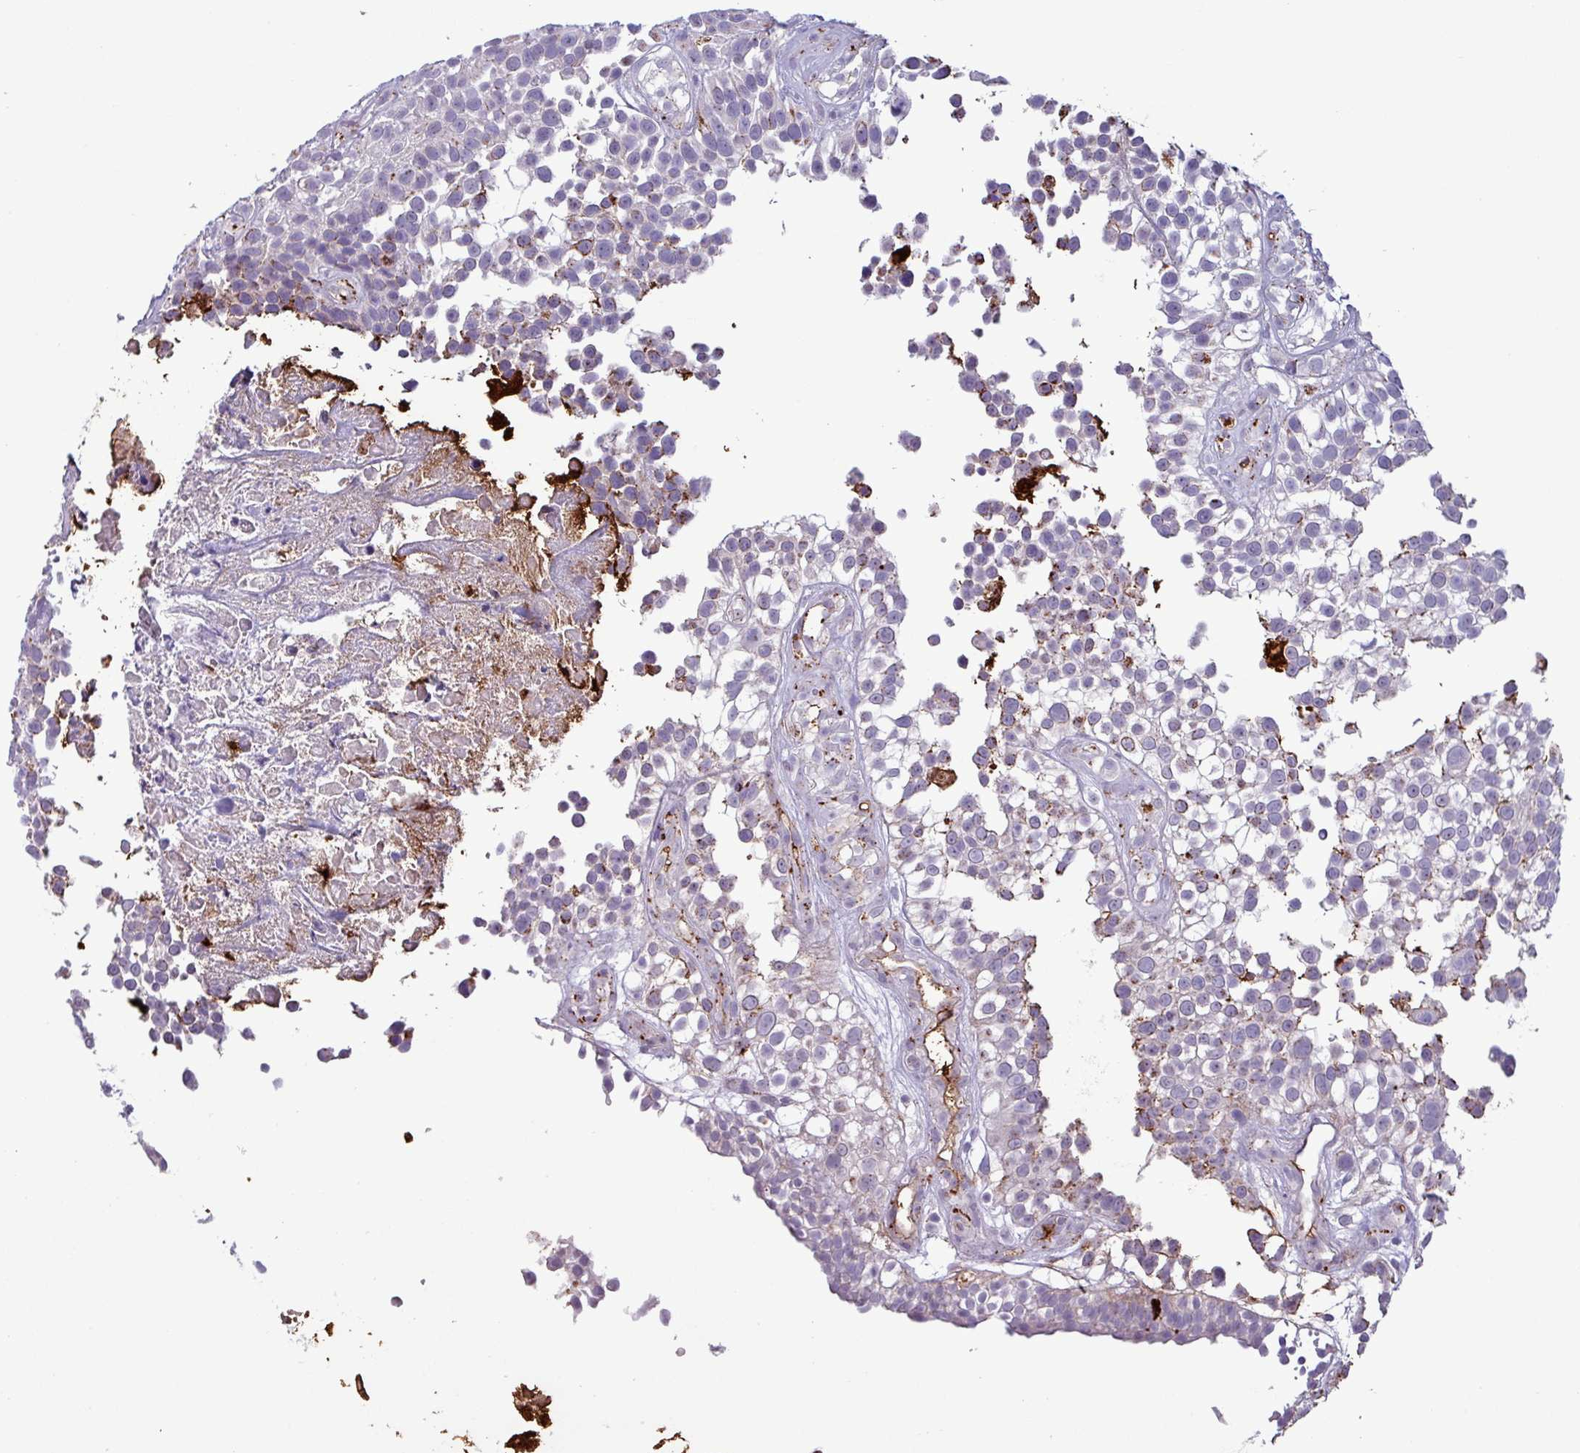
{"staining": {"intensity": "moderate", "quantity": "<25%", "location": "cytoplasmic/membranous"}, "tissue": "urothelial cancer", "cell_type": "Tumor cells", "image_type": "cancer", "snomed": [{"axis": "morphology", "description": "Urothelial carcinoma, High grade"}, {"axis": "topography", "description": "Urinary bladder"}], "caption": "This is an image of immunohistochemistry (IHC) staining of urothelial cancer, which shows moderate expression in the cytoplasmic/membranous of tumor cells.", "gene": "PLIN2", "patient": {"sex": "male", "age": 56}}